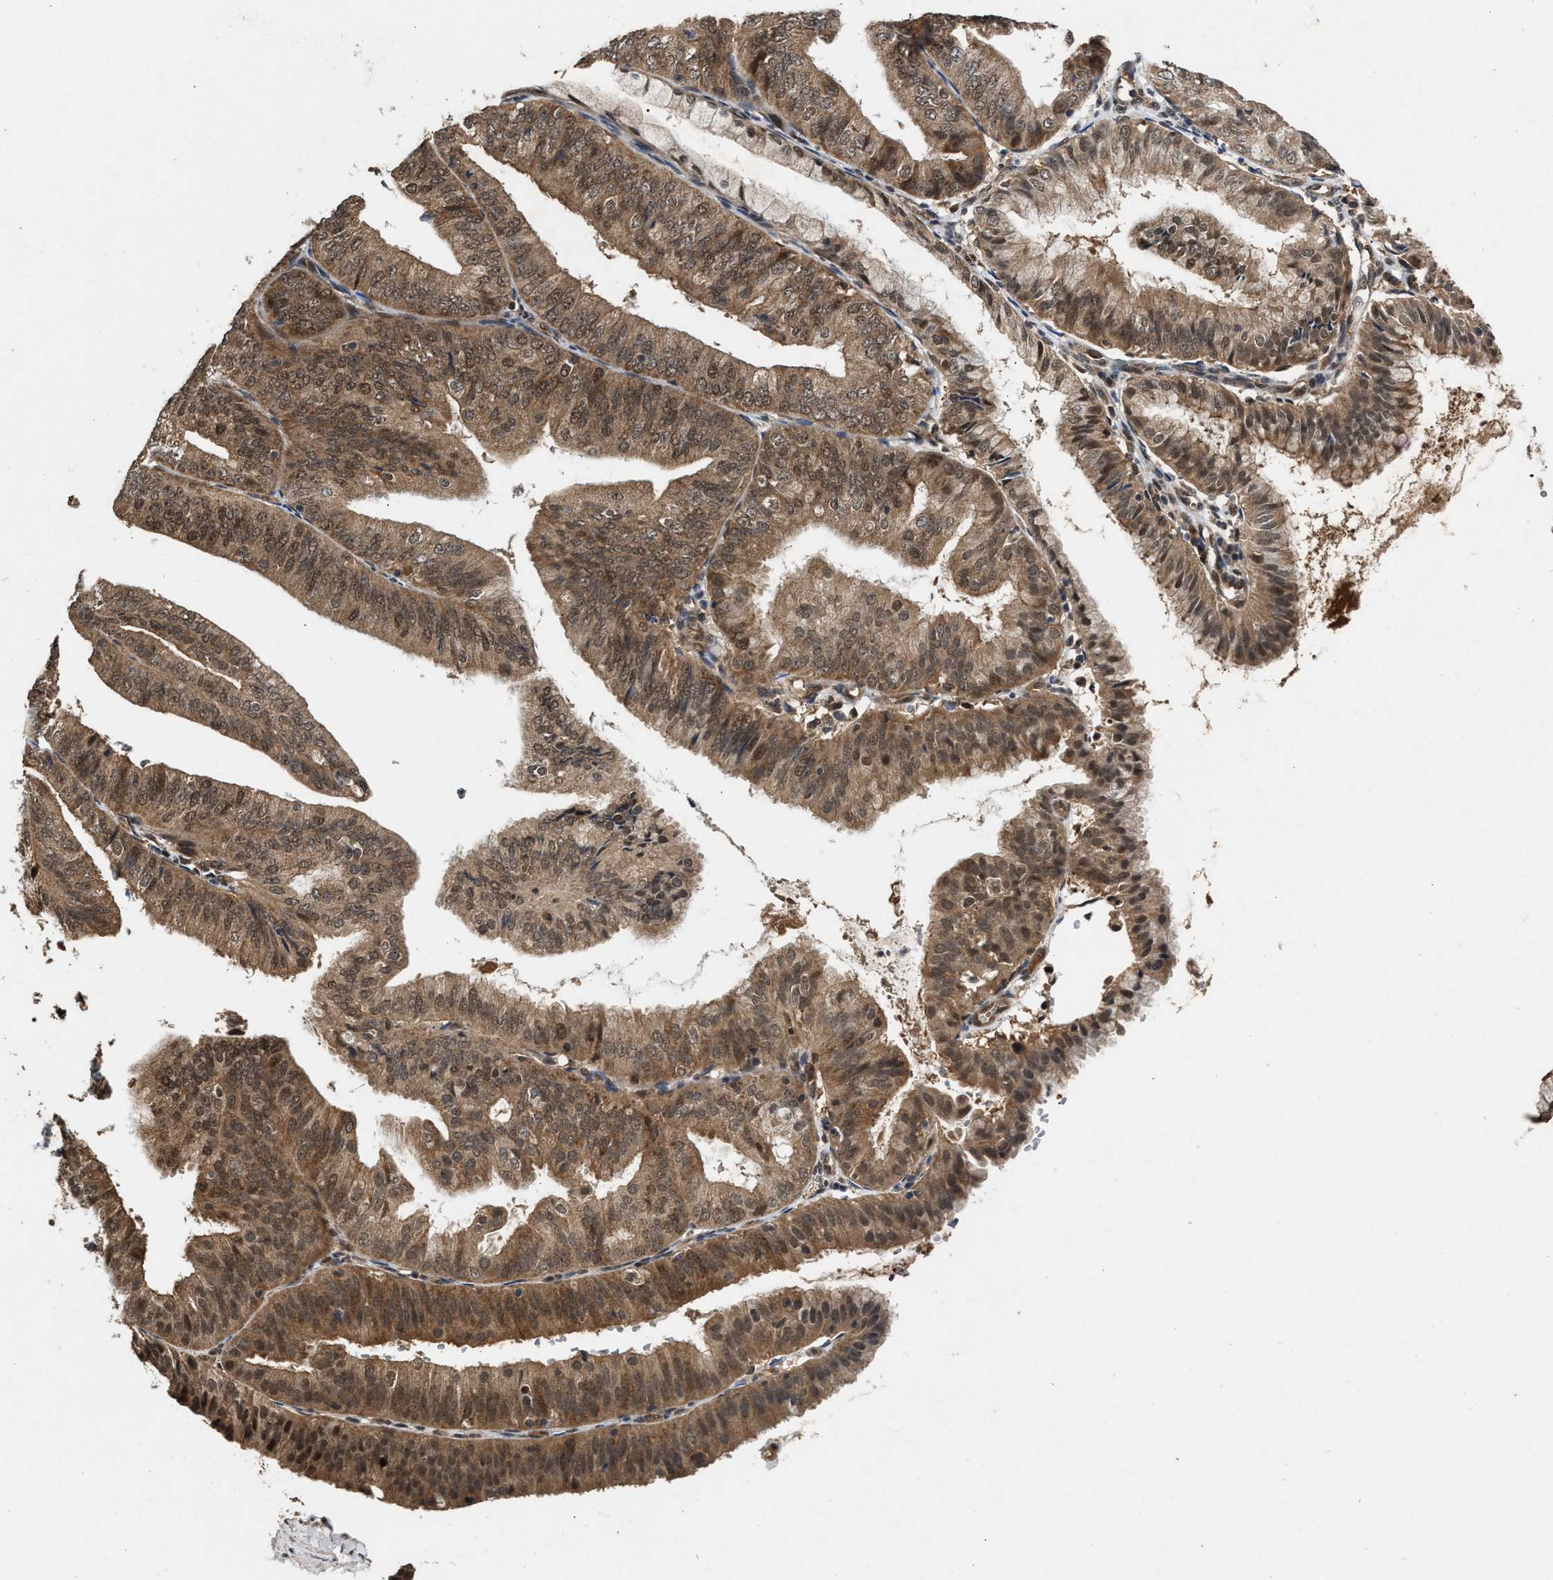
{"staining": {"intensity": "moderate", "quantity": ">75%", "location": "cytoplasmic/membranous,nuclear"}, "tissue": "endometrial cancer", "cell_type": "Tumor cells", "image_type": "cancer", "snomed": [{"axis": "morphology", "description": "Adenocarcinoma, NOS"}, {"axis": "topography", "description": "Endometrium"}], "caption": "Moderate cytoplasmic/membranous and nuclear expression is appreciated in approximately >75% of tumor cells in adenocarcinoma (endometrial).", "gene": "RUSC2", "patient": {"sex": "female", "age": 63}}